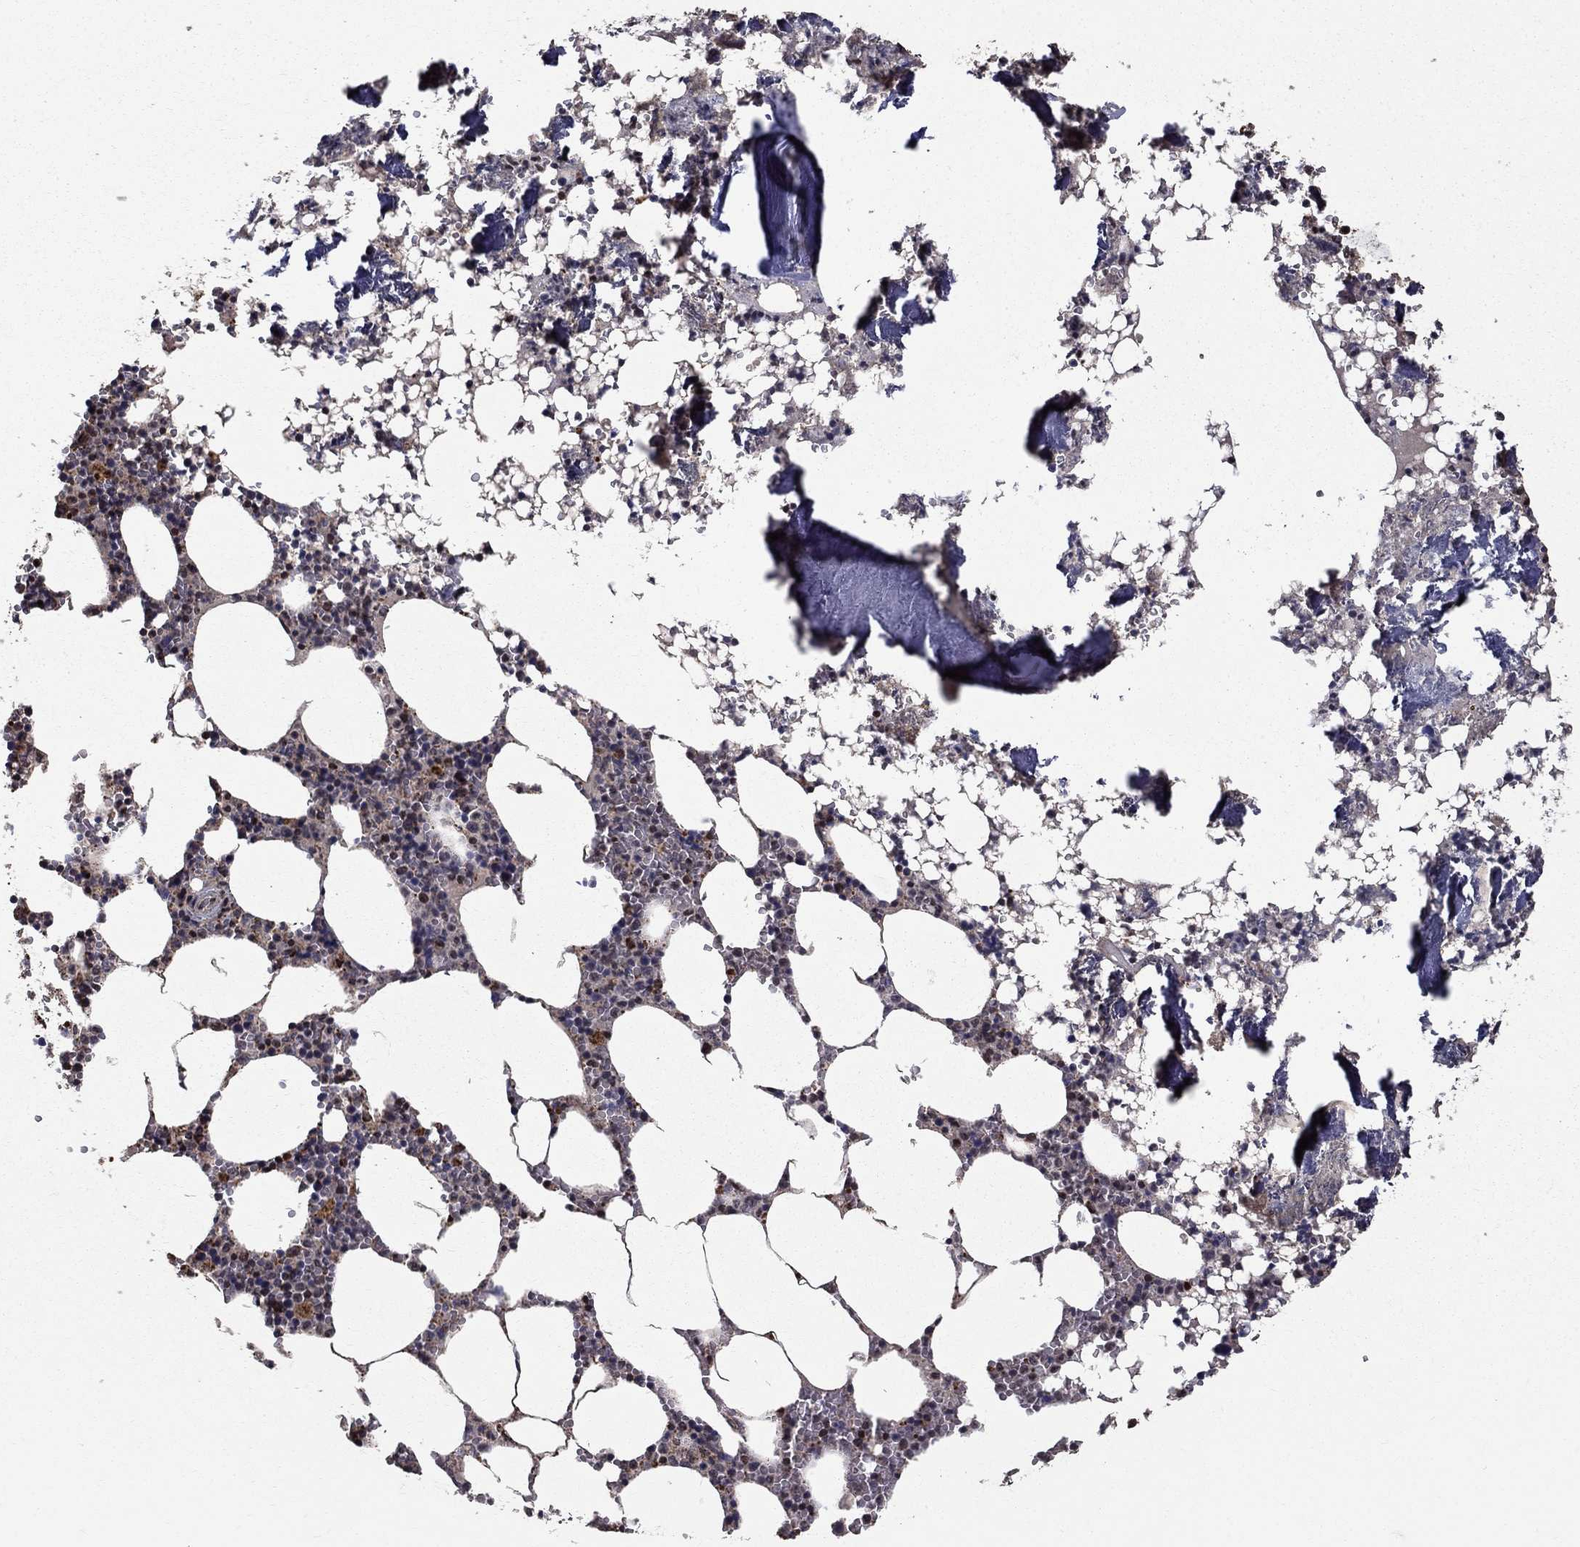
{"staining": {"intensity": "moderate", "quantity": "<25%", "location": "nuclear"}, "tissue": "bone marrow", "cell_type": "Hematopoietic cells", "image_type": "normal", "snomed": [{"axis": "morphology", "description": "Normal tissue, NOS"}, {"axis": "topography", "description": "Bone marrow"}], "caption": "A brown stain highlights moderate nuclear staining of a protein in hematopoietic cells of unremarkable bone marrow. Nuclei are stained in blue.", "gene": "ACOT13", "patient": {"sex": "female", "age": 64}}